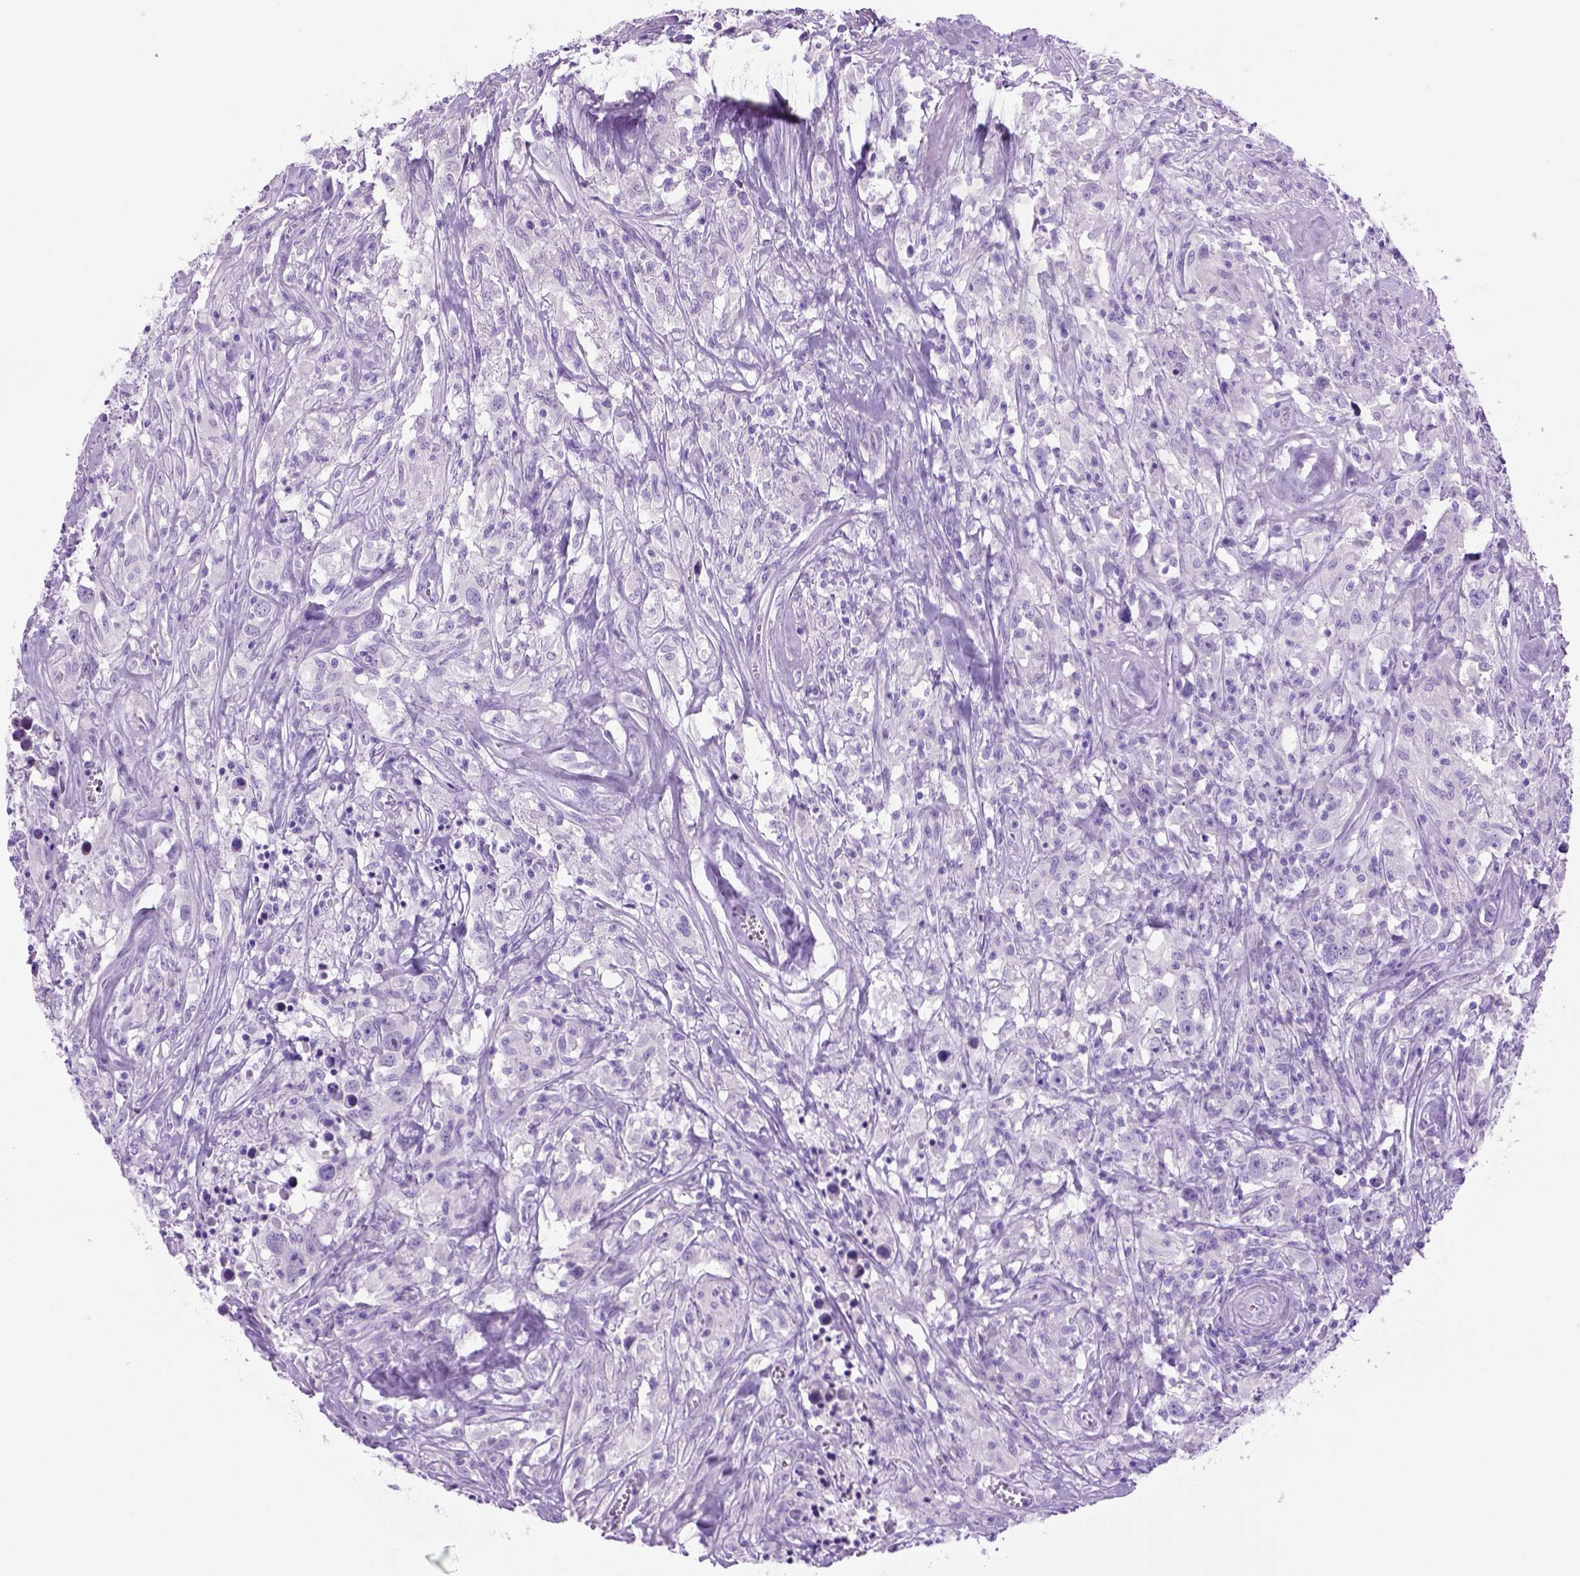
{"staining": {"intensity": "negative", "quantity": "none", "location": "none"}, "tissue": "testis cancer", "cell_type": "Tumor cells", "image_type": "cancer", "snomed": [{"axis": "morphology", "description": "Seminoma, NOS"}, {"axis": "topography", "description": "Testis"}], "caption": "DAB (3,3'-diaminobenzidine) immunohistochemical staining of testis cancer (seminoma) demonstrates no significant positivity in tumor cells.", "gene": "HHIPL2", "patient": {"sex": "male", "age": 49}}